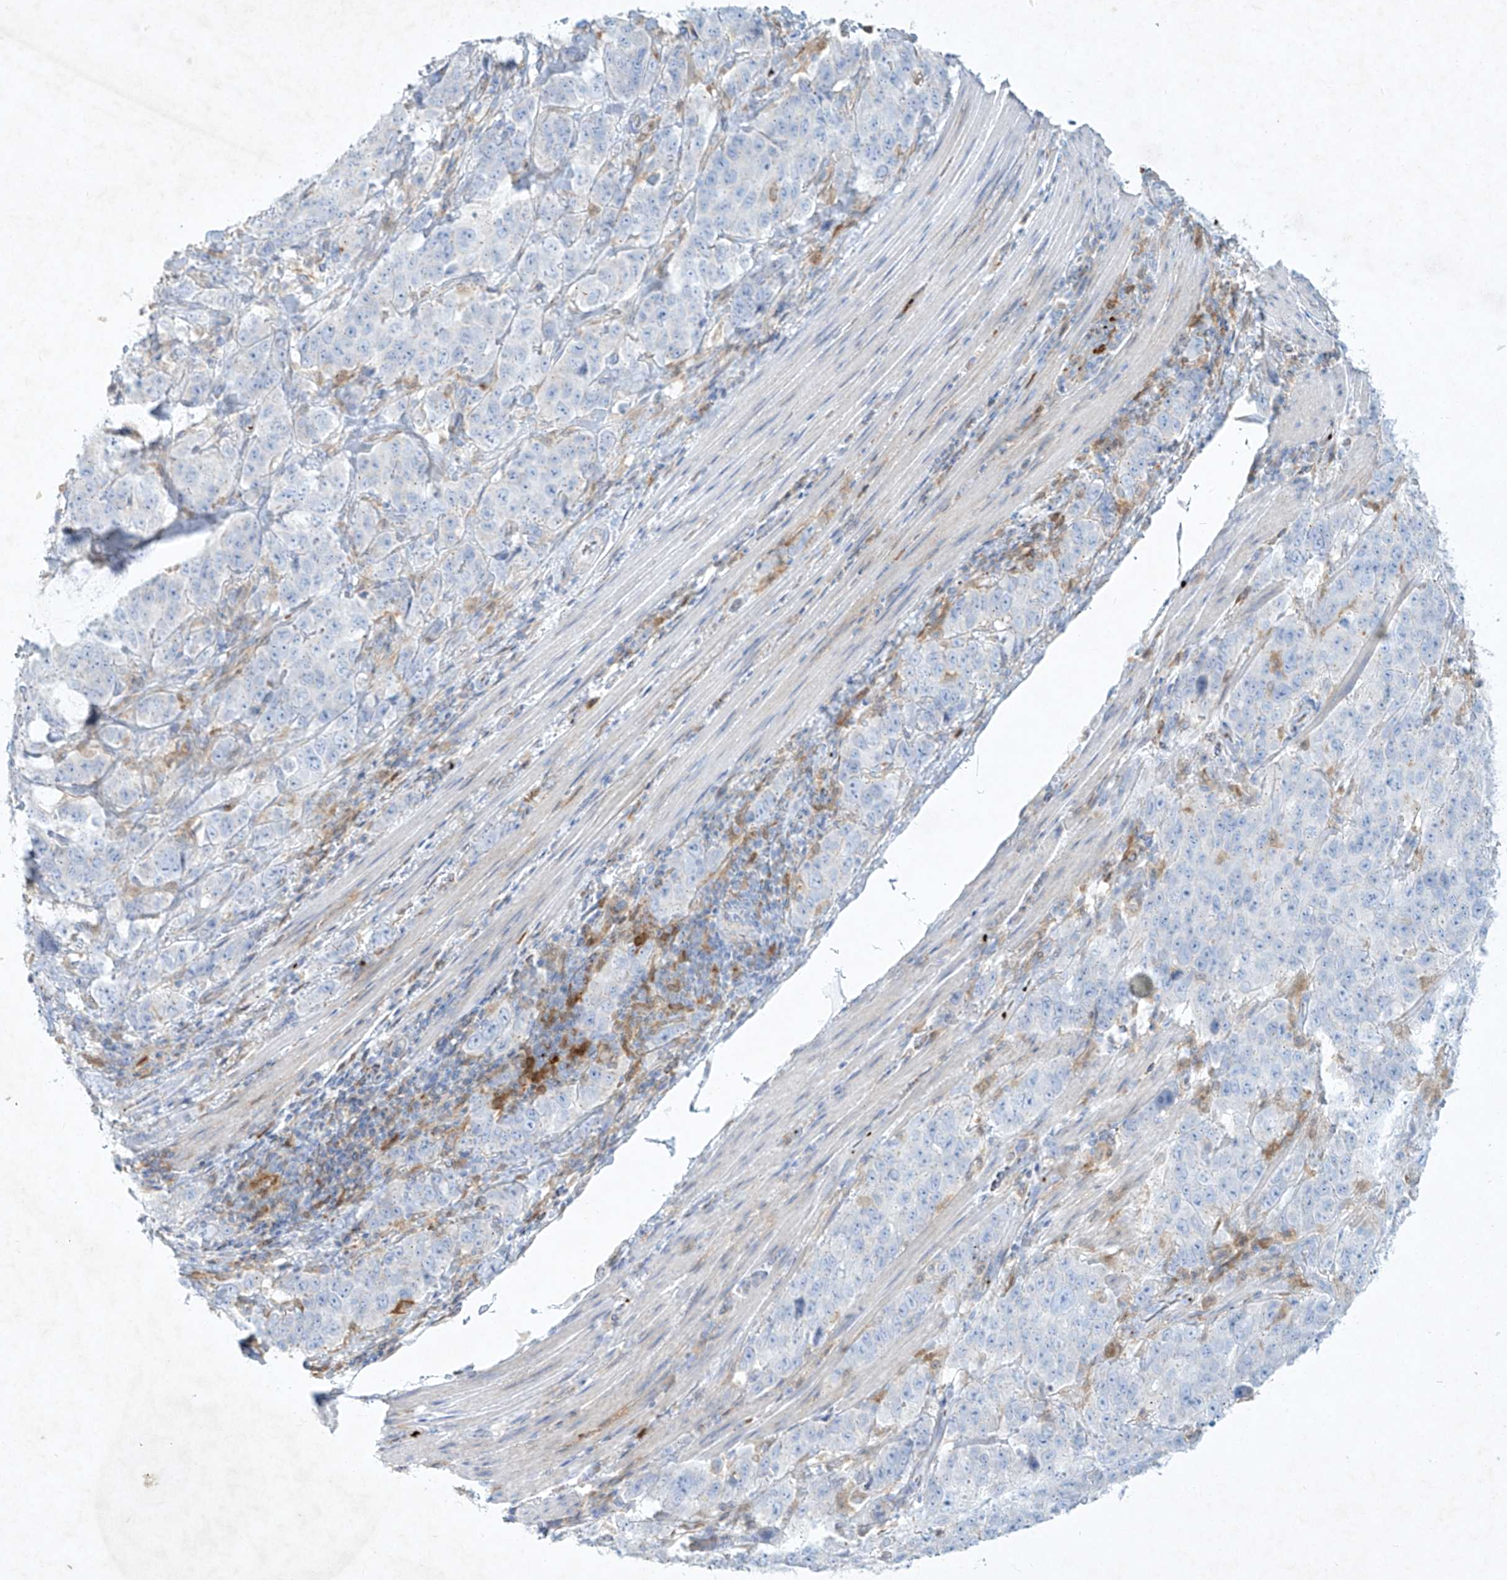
{"staining": {"intensity": "negative", "quantity": "none", "location": "none"}, "tissue": "stomach cancer", "cell_type": "Tumor cells", "image_type": "cancer", "snomed": [{"axis": "morphology", "description": "Adenocarcinoma, NOS"}, {"axis": "topography", "description": "Stomach"}], "caption": "Immunohistochemistry histopathology image of neoplastic tissue: adenocarcinoma (stomach) stained with DAB (3,3'-diaminobenzidine) exhibits no significant protein staining in tumor cells.", "gene": "PLEK", "patient": {"sex": "male", "age": 48}}